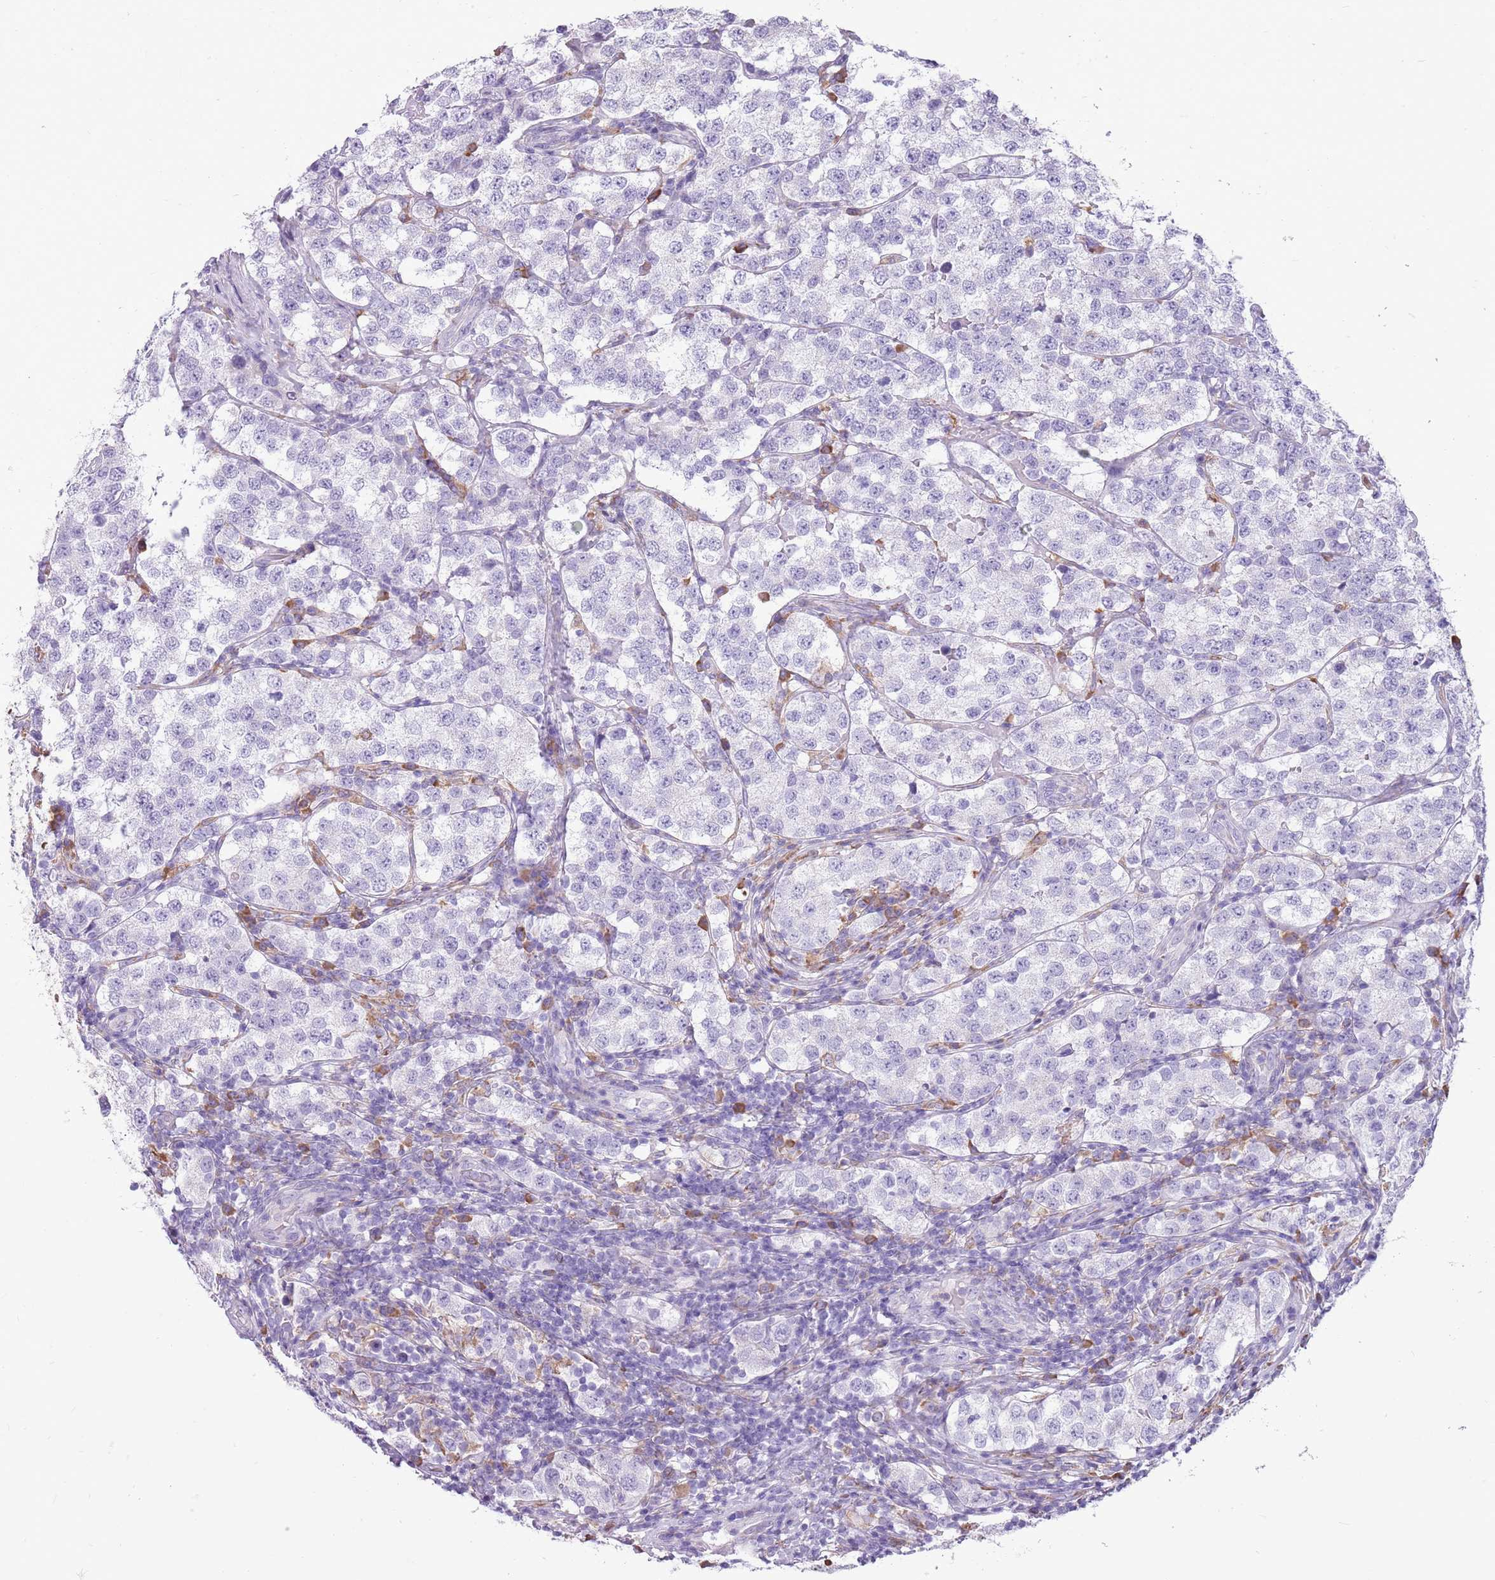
{"staining": {"intensity": "negative", "quantity": "none", "location": "none"}, "tissue": "testis cancer", "cell_type": "Tumor cells", "image_type": "cancer", "snomed": [{"axis": "morphology", "description": "Seminoma, NOS"}, {"axis": "topography", "description": "Testis"}], "caption": "Testis cancer was stained to show a protein in brown. There is no significant expression in tumor cells.", "gene": "KCTD19", "patient": {"sex": "male", "age": 34}}